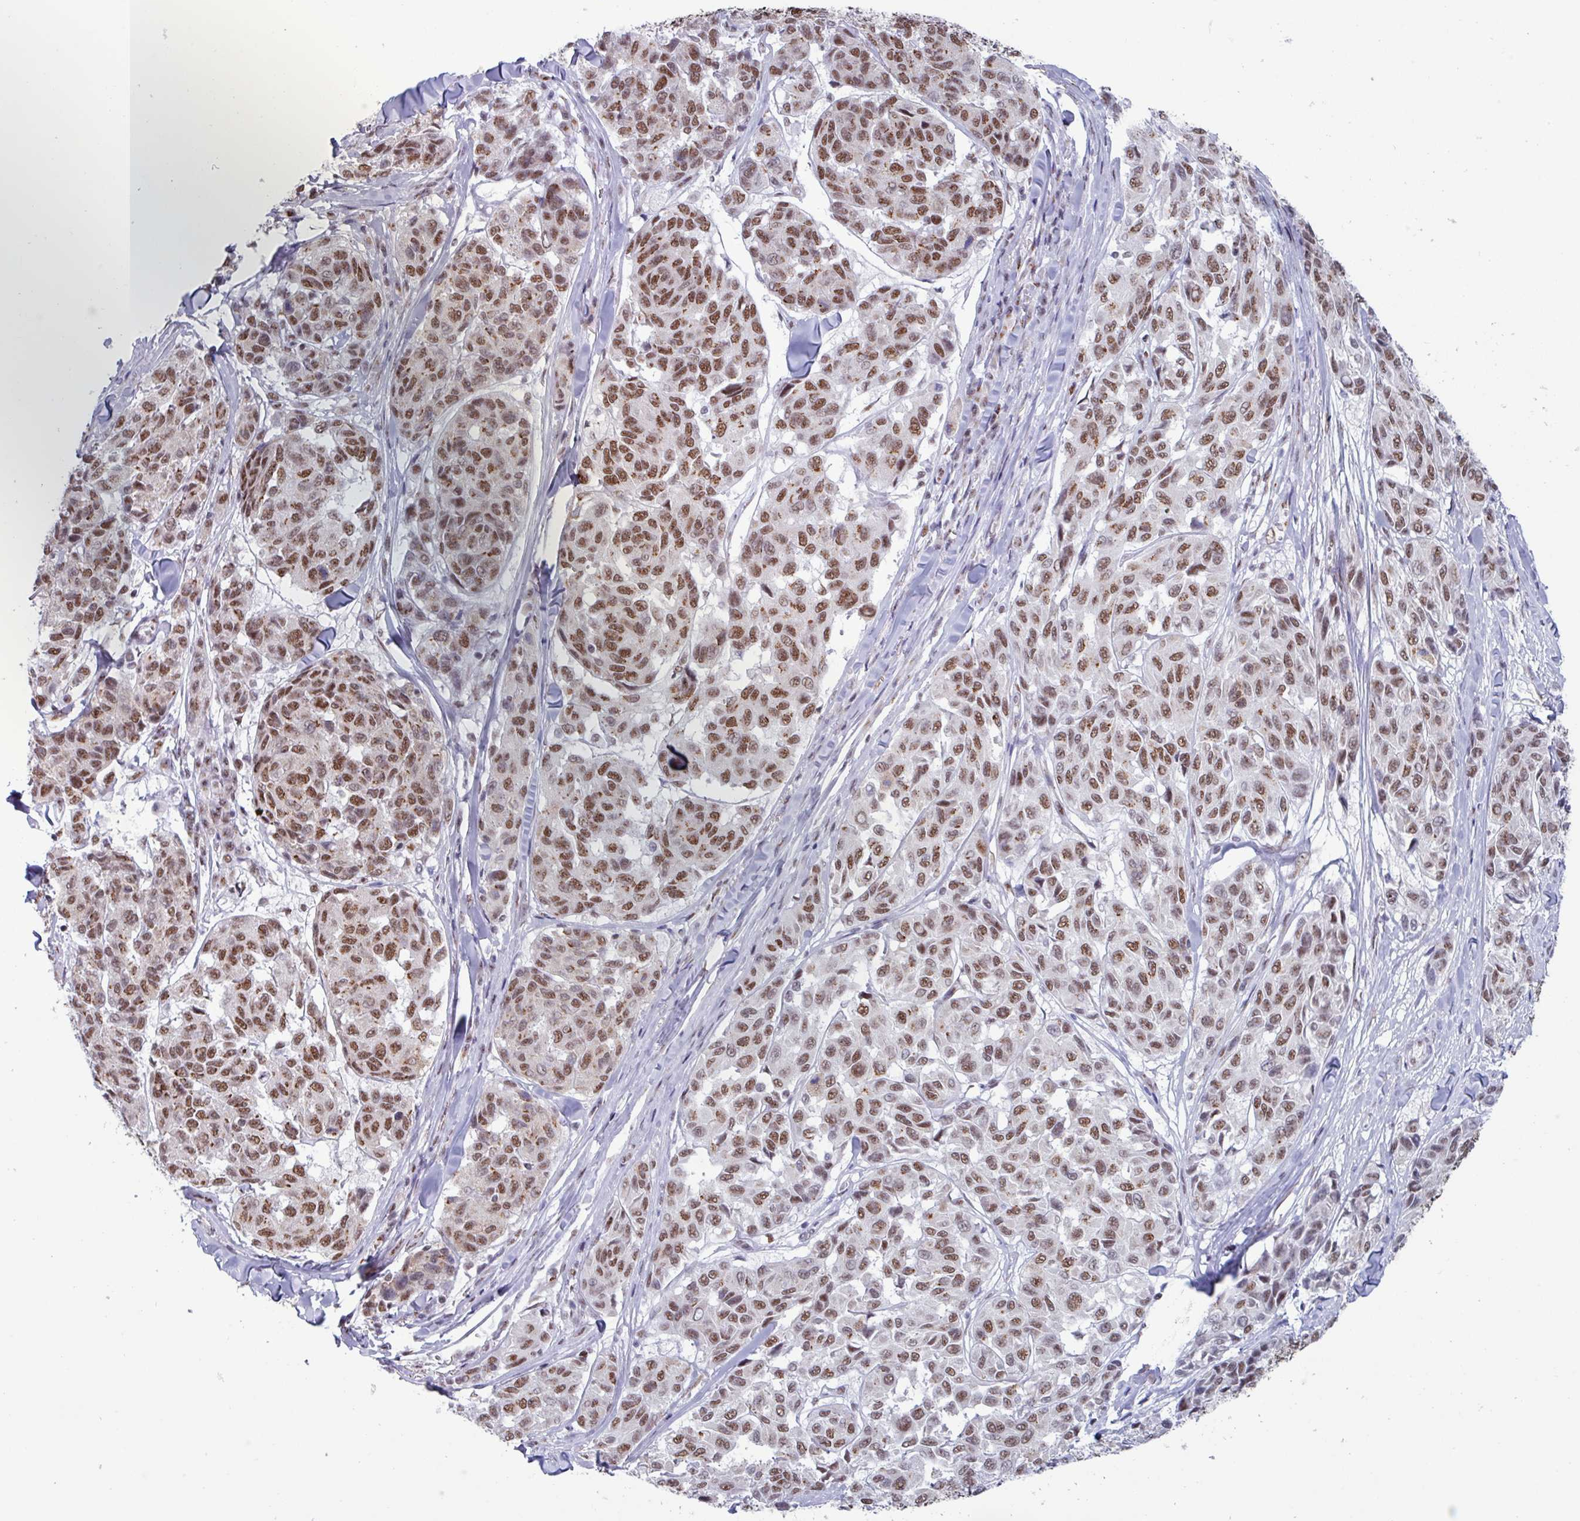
{"staining": {"intensity": "moderate", "quantity": ">75%", "location": "nuclear"}, "tissue": "melanoma", "cell_type": "Tumor cells", "image_type": "cancer", "snomed": [{"axis": "morphology", "description": "Malignant melanoma, NOS"}, {"axis": "topography", "description": "Skin"}], "caption": "A brown stain highlights moderate nuclear positivity of a protein in human malignant melanoma tumor cells. (Brightfield microscopy of DAB IHC at high magnification).", "gene": "PUF60", "patient": {"sex": "female", "age": 66}}